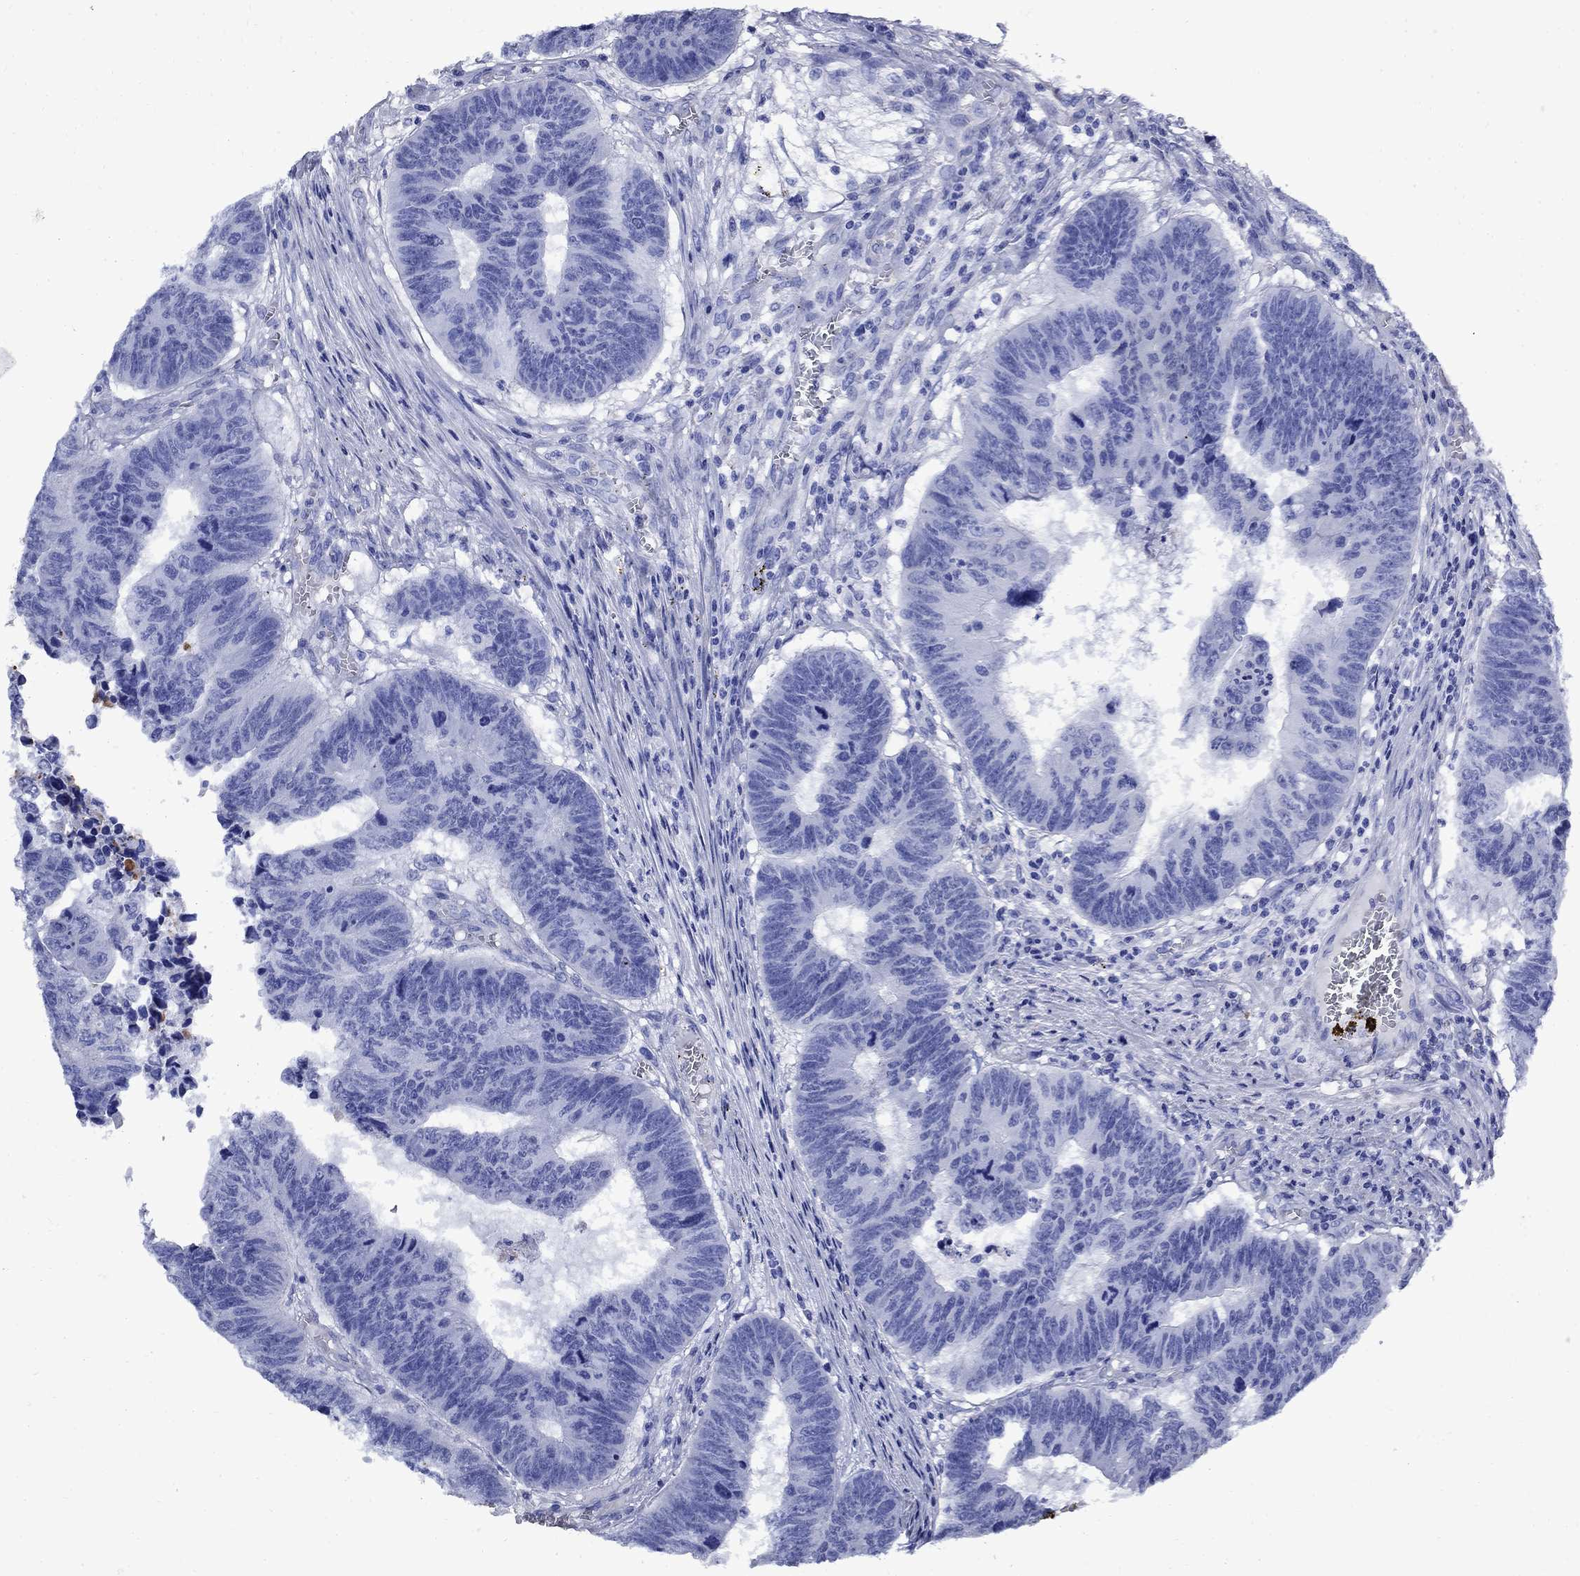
{"staining": {"intensity": "negative", "quantity": "none", "location": "none"}, "tissue": "colorectal cancer", "cell_type": "Tumor cells", "image_type": "cancer", "snomed": [{"axis": "morphology", "description": "Adenocarcinoma, NOS"}, {"axis": "topography", "description": "Appendix"}, {"axis": "topography", "description": "Colon"}, {"axis": "topography", "description": "Cecum"}, {"axis": "topography", "description": "Colon asc"}], "caption": "Colorectal cancer (adenocarcinoma) was stained to show a protein in brown. There is no significant positivity in tumor cells.", "gene": "VTN", "patient": {"sex": "female", "age": 85}}